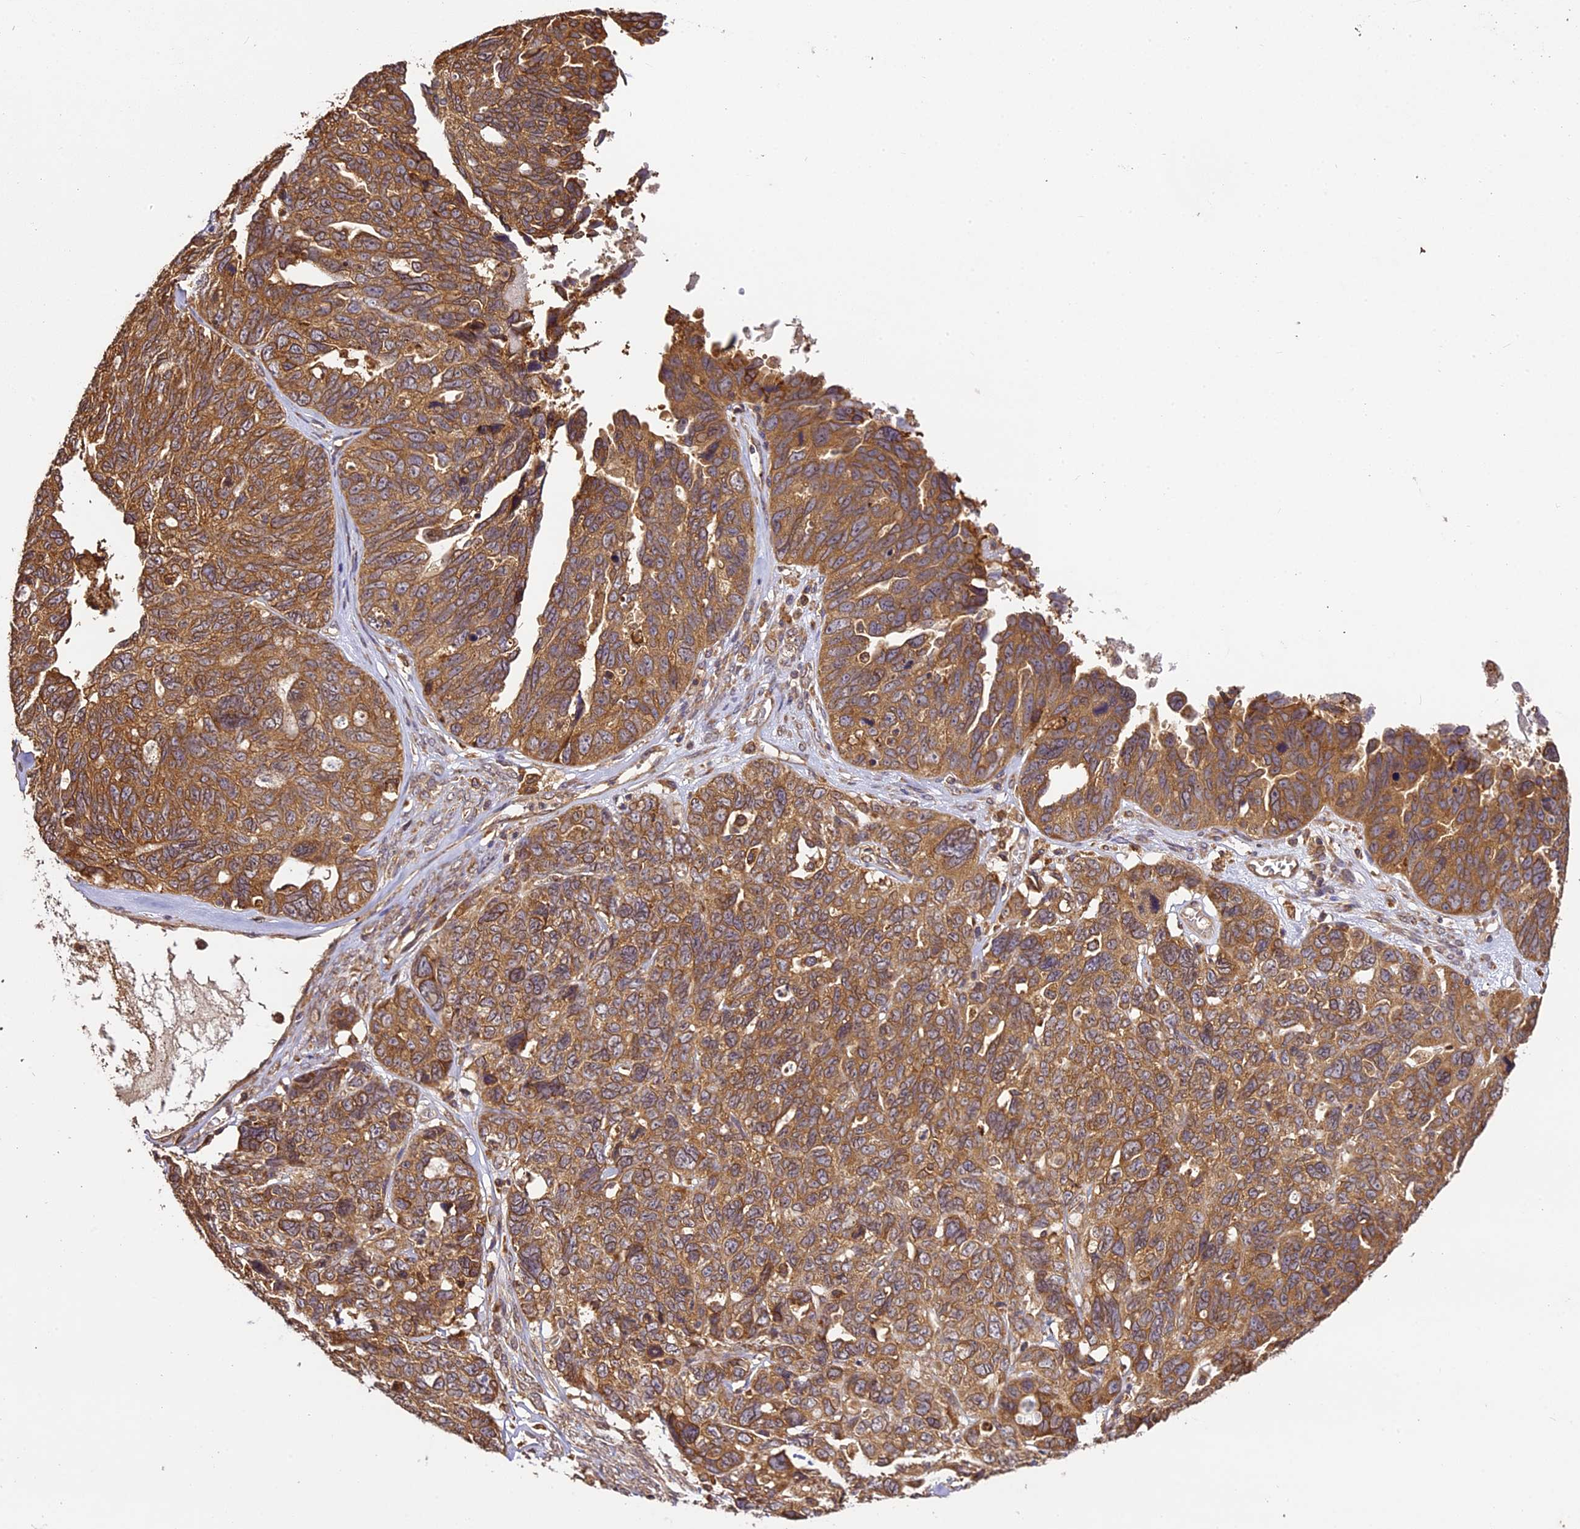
{"staining": {"intensity": "moderate", "quantity": ">75%", "location": "cytoplasmic/membranous"}, "tissue": "ovarian cancer", "cell_type": "Tumor cells", "image_type": "cancer", "snomed": [{"axis": "morphology", "description": "Cystadenocarcinoma, serous, NOS"}, {"axis": "topography", "description": "Ovary"}], "caption": "Immunohistochemistry of human ovarian cancer demonstrates medium levels of moderate cytoplasmic/membranous staining in approximately >75% of tumor cells.", "gene": "BRAP", "patient": {"sex": "female", "age": 79}}